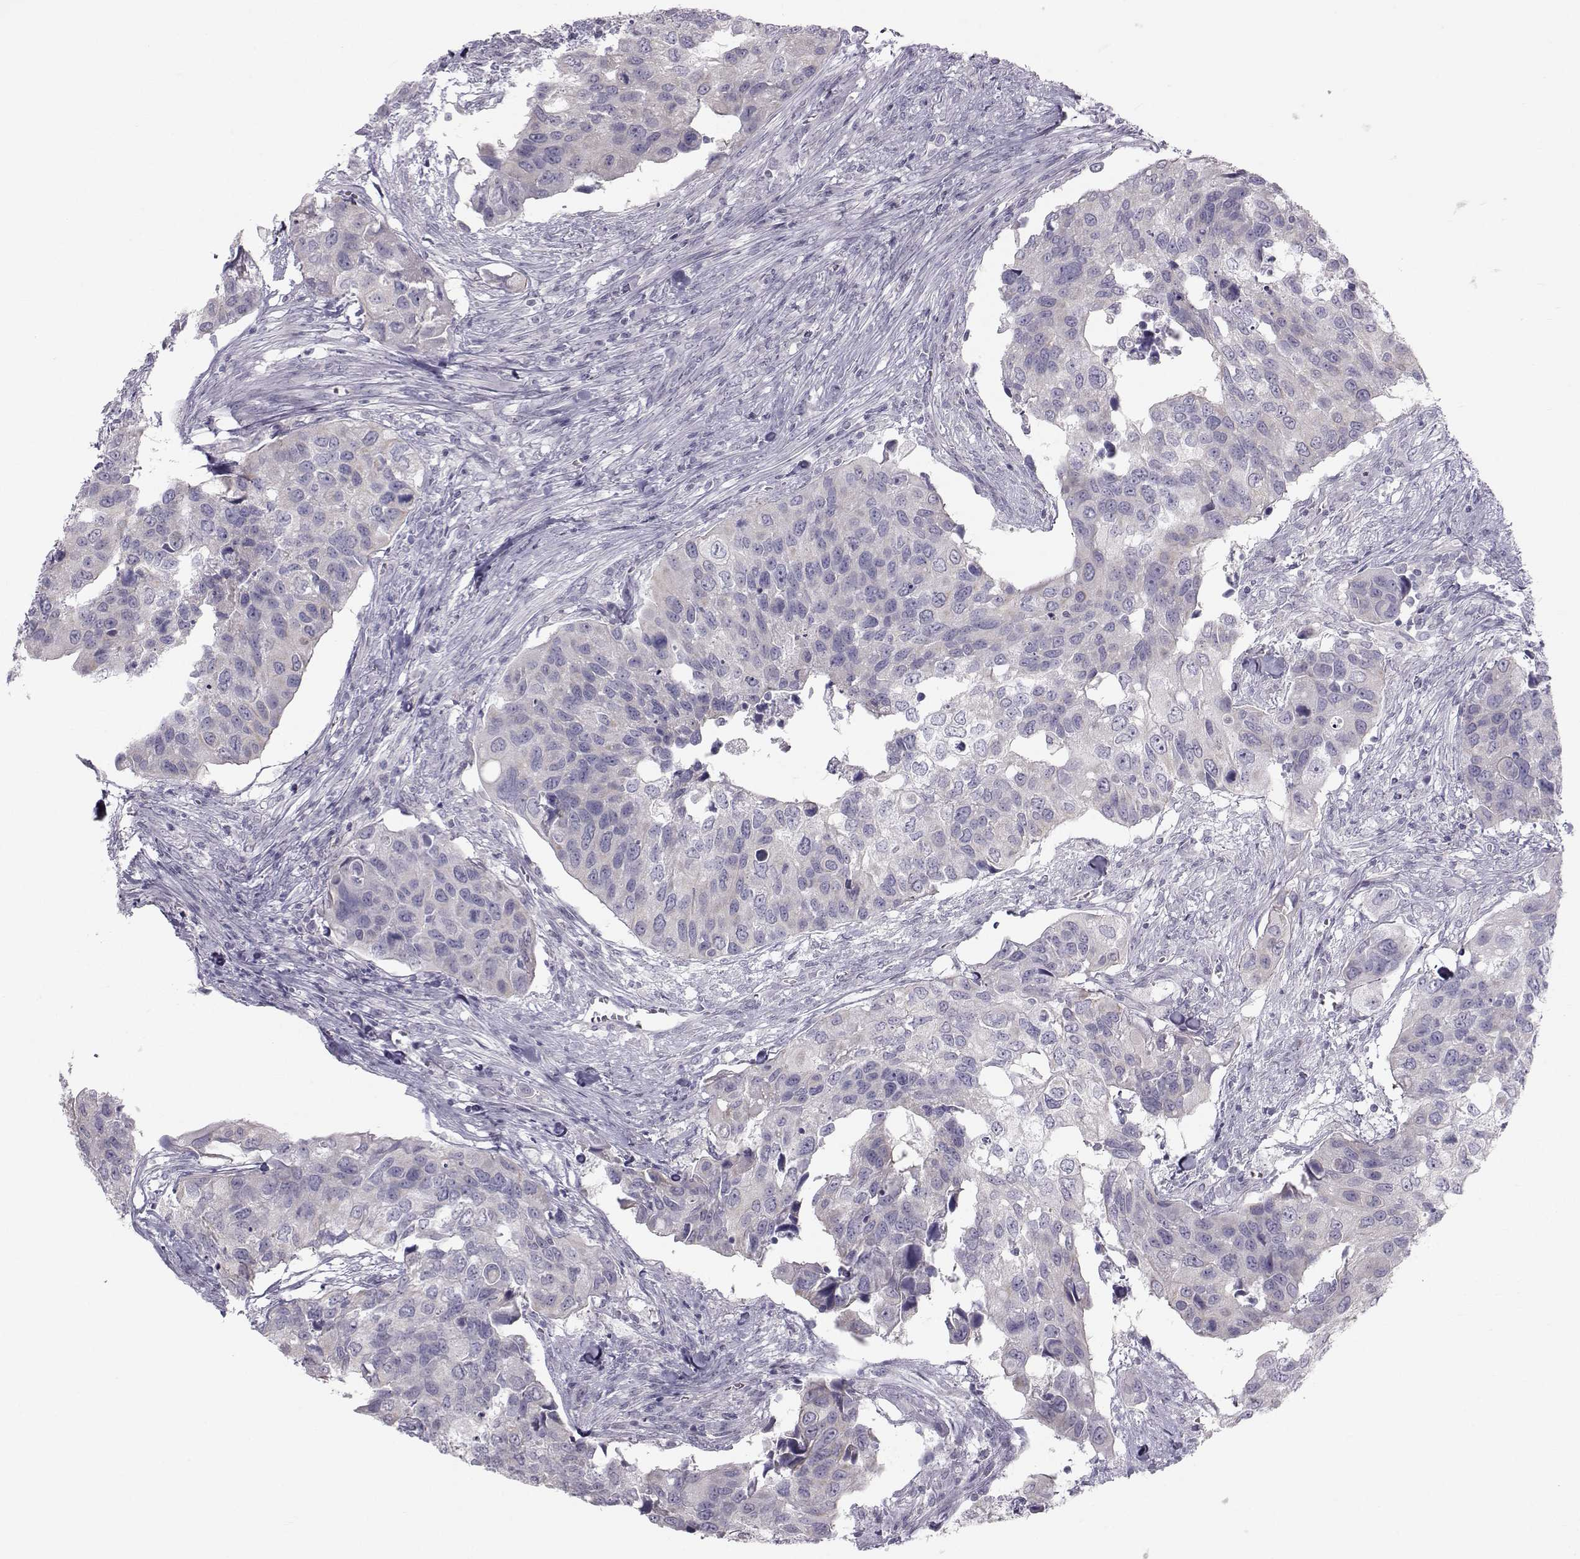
{"staining": {"intensity": "negative", "quantity": "none", "location": "none"}, "tissue": "urothelial cancer", "cell_type": "Tumor cells", "image_type": "cancer", "snomed": [{"axis": "morphology", "description": "Urothelial carcinoma, High grade"}, {"axis": "topography", "description": "Urinary bladder"}], "caption": "The micrograph demonstrates no significant staining in tumor cells of urothelial carcinoma (high-grade).", "gene": "GARIN3", "patient": {"sex": "male", "age": 60}}